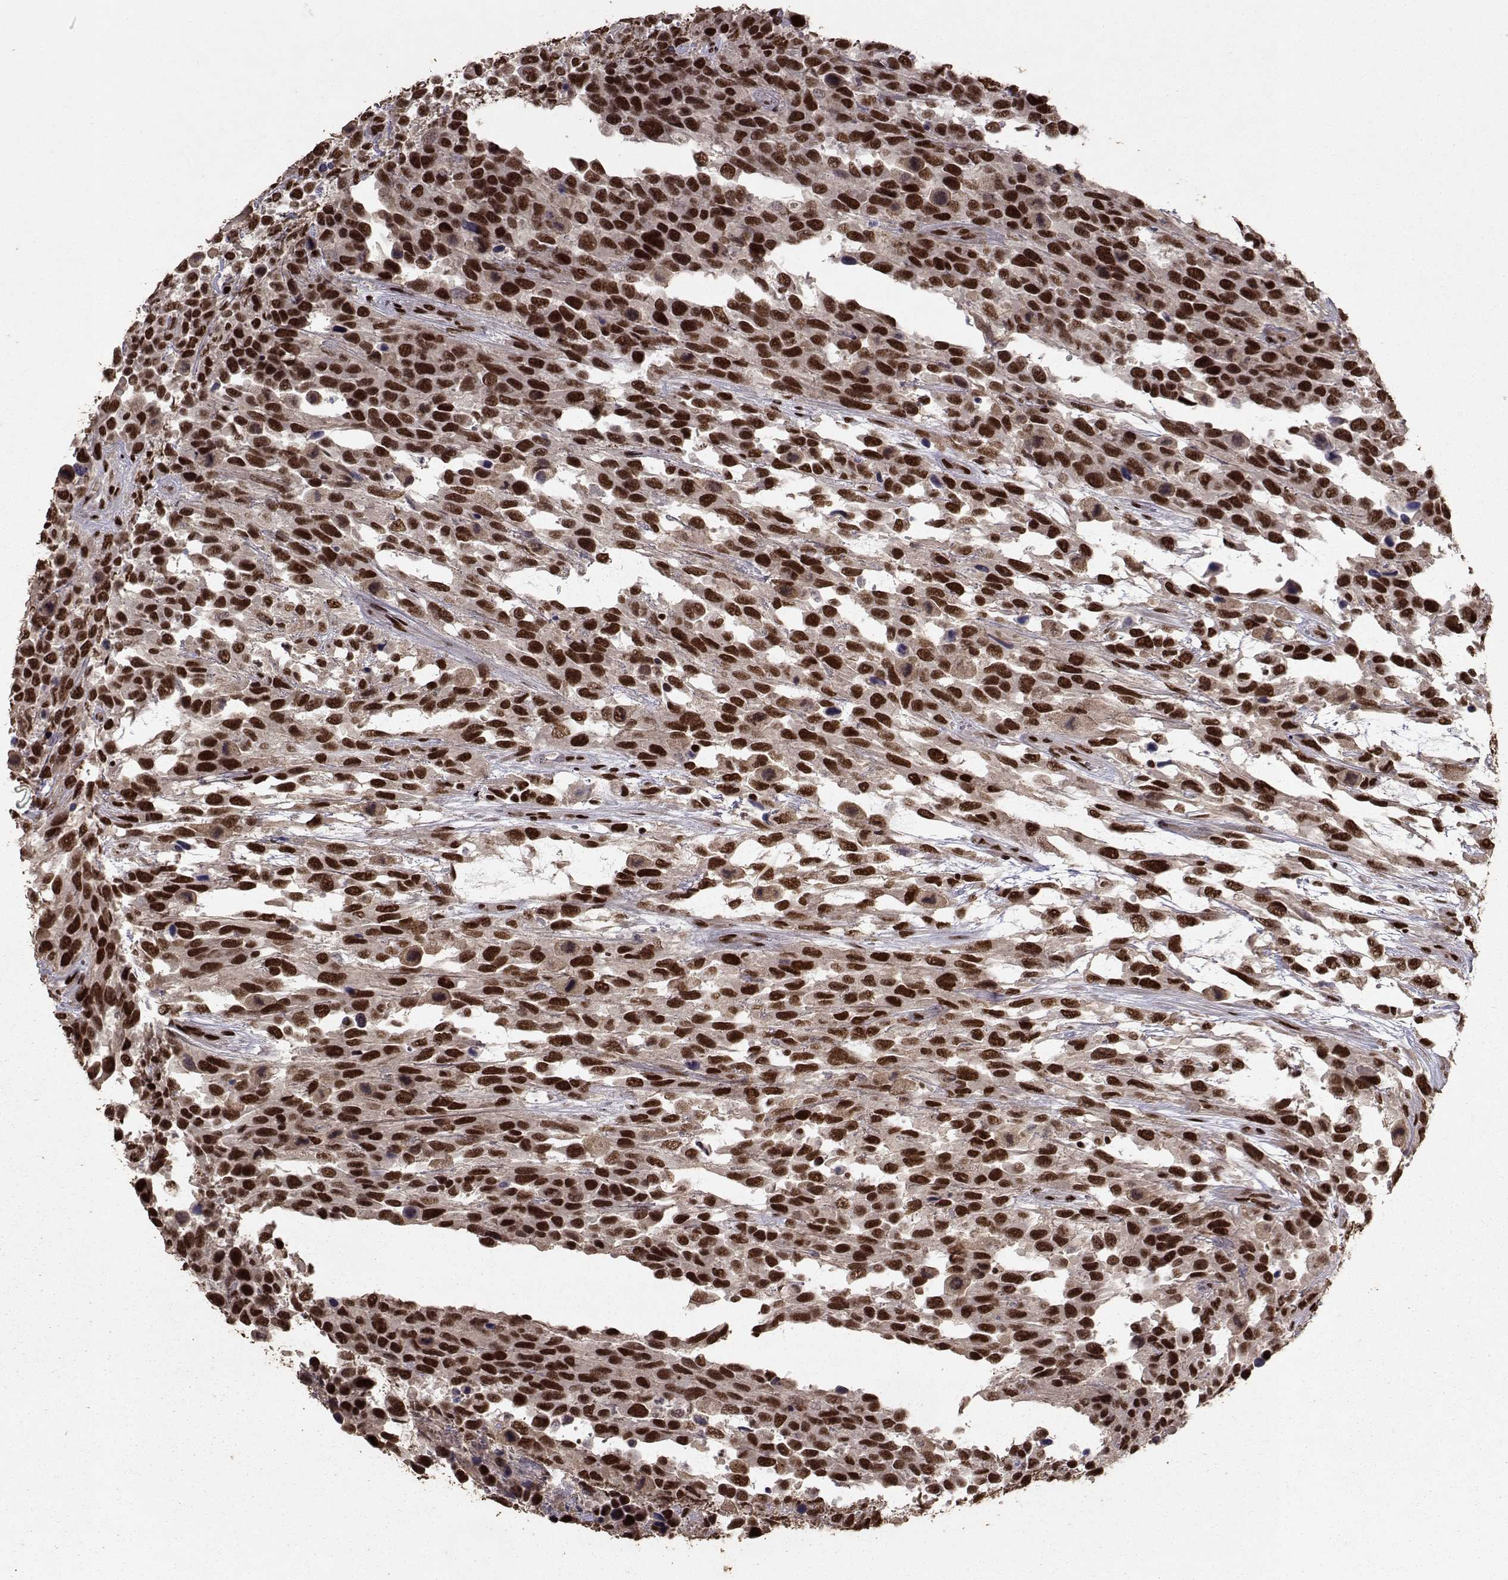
{"staining": {"intensity": "strong", "quantity": ">75%", "location": "nuclear"}, "tissue": "urothelial cancer", "cell_type": "Tumor cells", "image_type": "cancer", "snomed": [{"axis": "morphology", "description": "Urothelial carcinoma, High grade"}, {"axis": "topography", "description": "Urinary bladder"}], "caption": "IHC (DAB (3,3'-diaminobenzidine)) staining of high-grade urothelial carcinoma demonstrates strong nuclear protein staining in about >75% of tumor cells.", "gene": "SF1", "patient": {"sex": "female", "age": 70}}